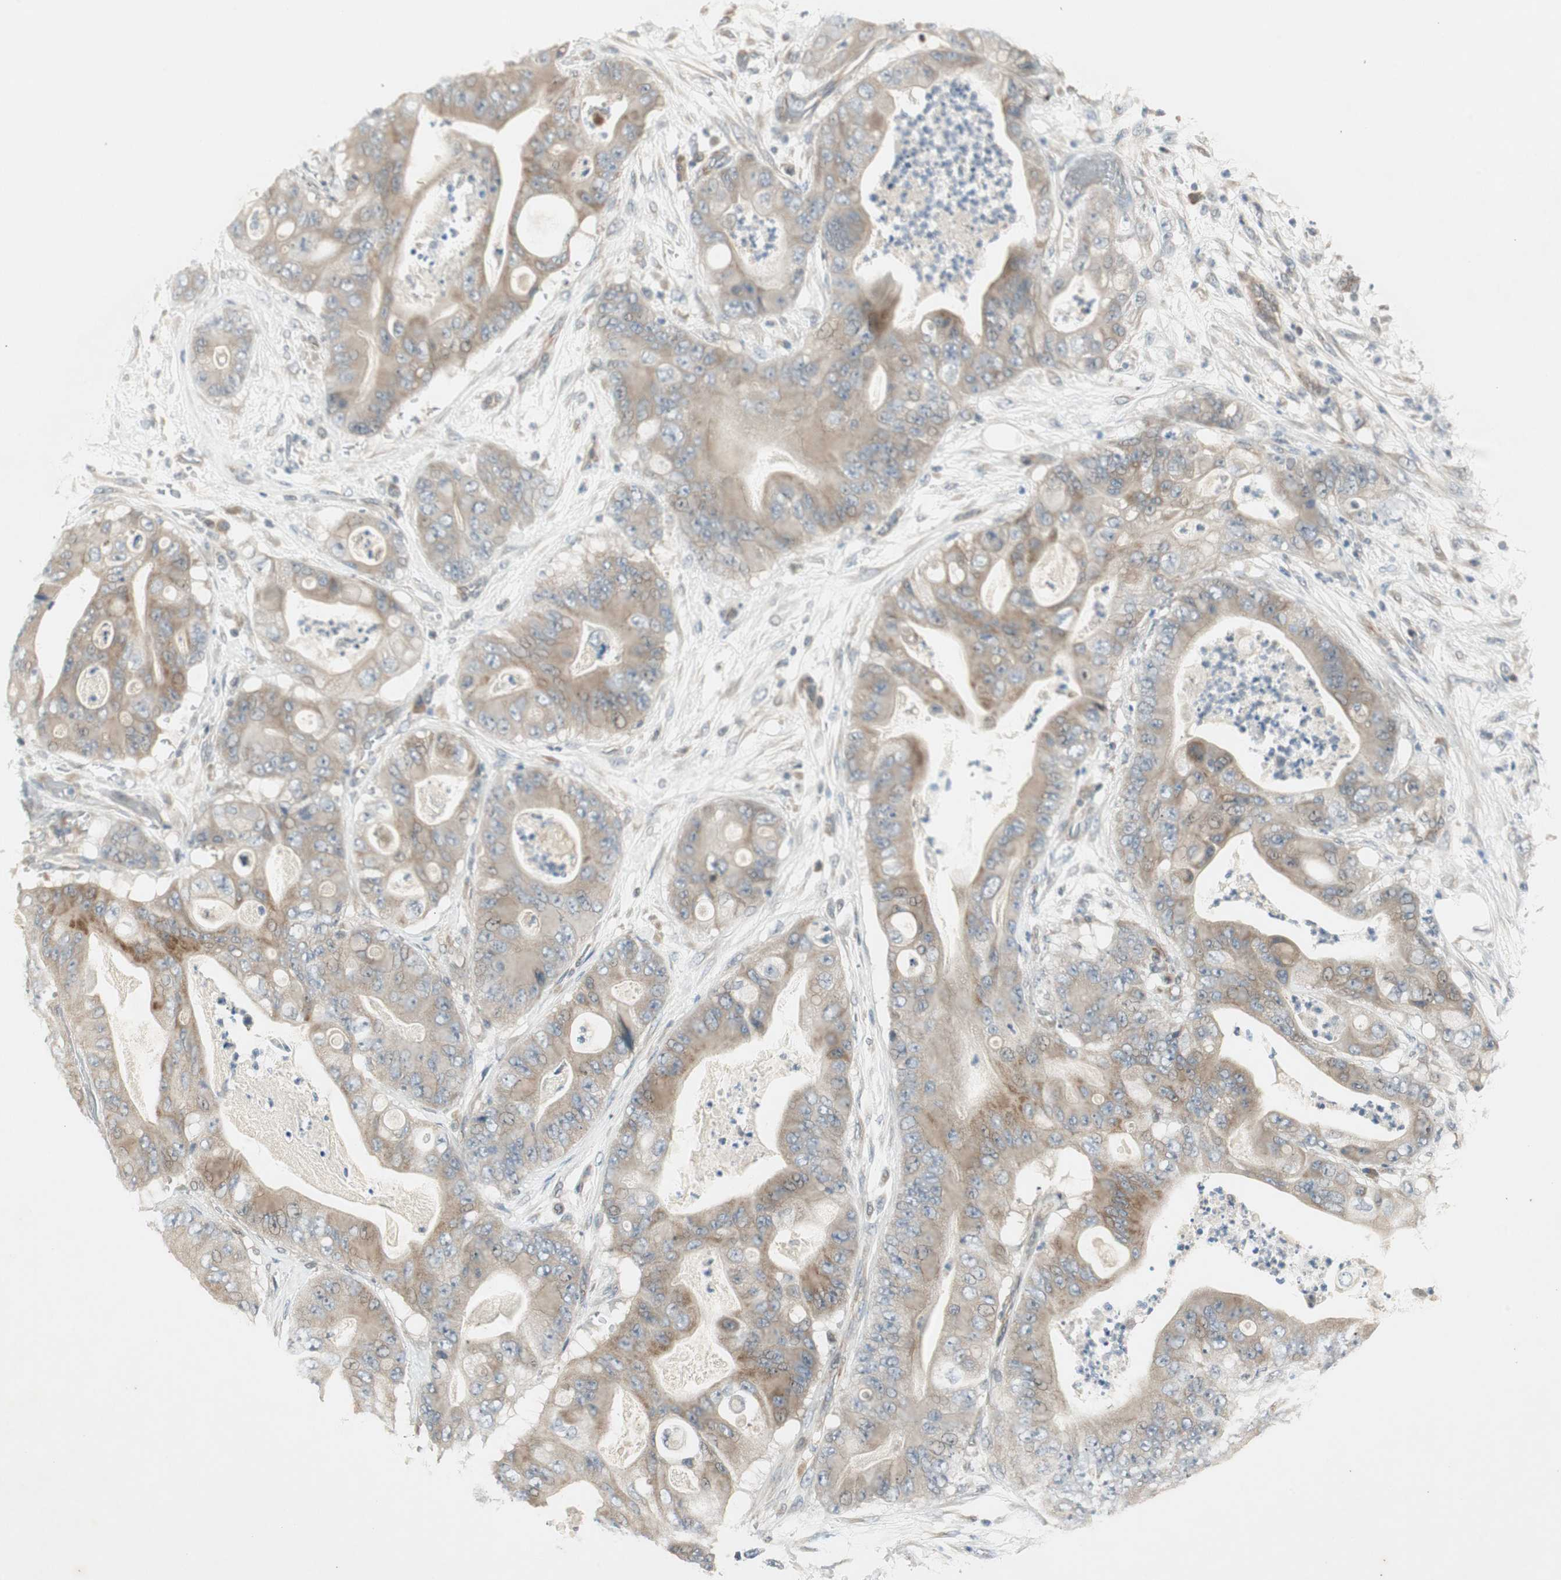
{"staining": {"intensity": "moderate", "quantity": ">75%", "location": "cytoplasmic/membranous"}, "tissue": "stomach cancer", "cell_type": "Tumor cells", "image_type": "cancer", "snomed": [{"axis": "morphology", "description": "Adenocarcinoma, NOS"}, {"axis": "topography", "description": "Stomach"}], "caption": "A high-resolution photomicrograph shows immunohistochemistry (IHC) staining of stomach cancer, which reveals moderate cytoplasmic/membranous expression in approximately >75% of tumor cells.", "gene": "USP2", "patient": {"sex": "female", "age": 73}}